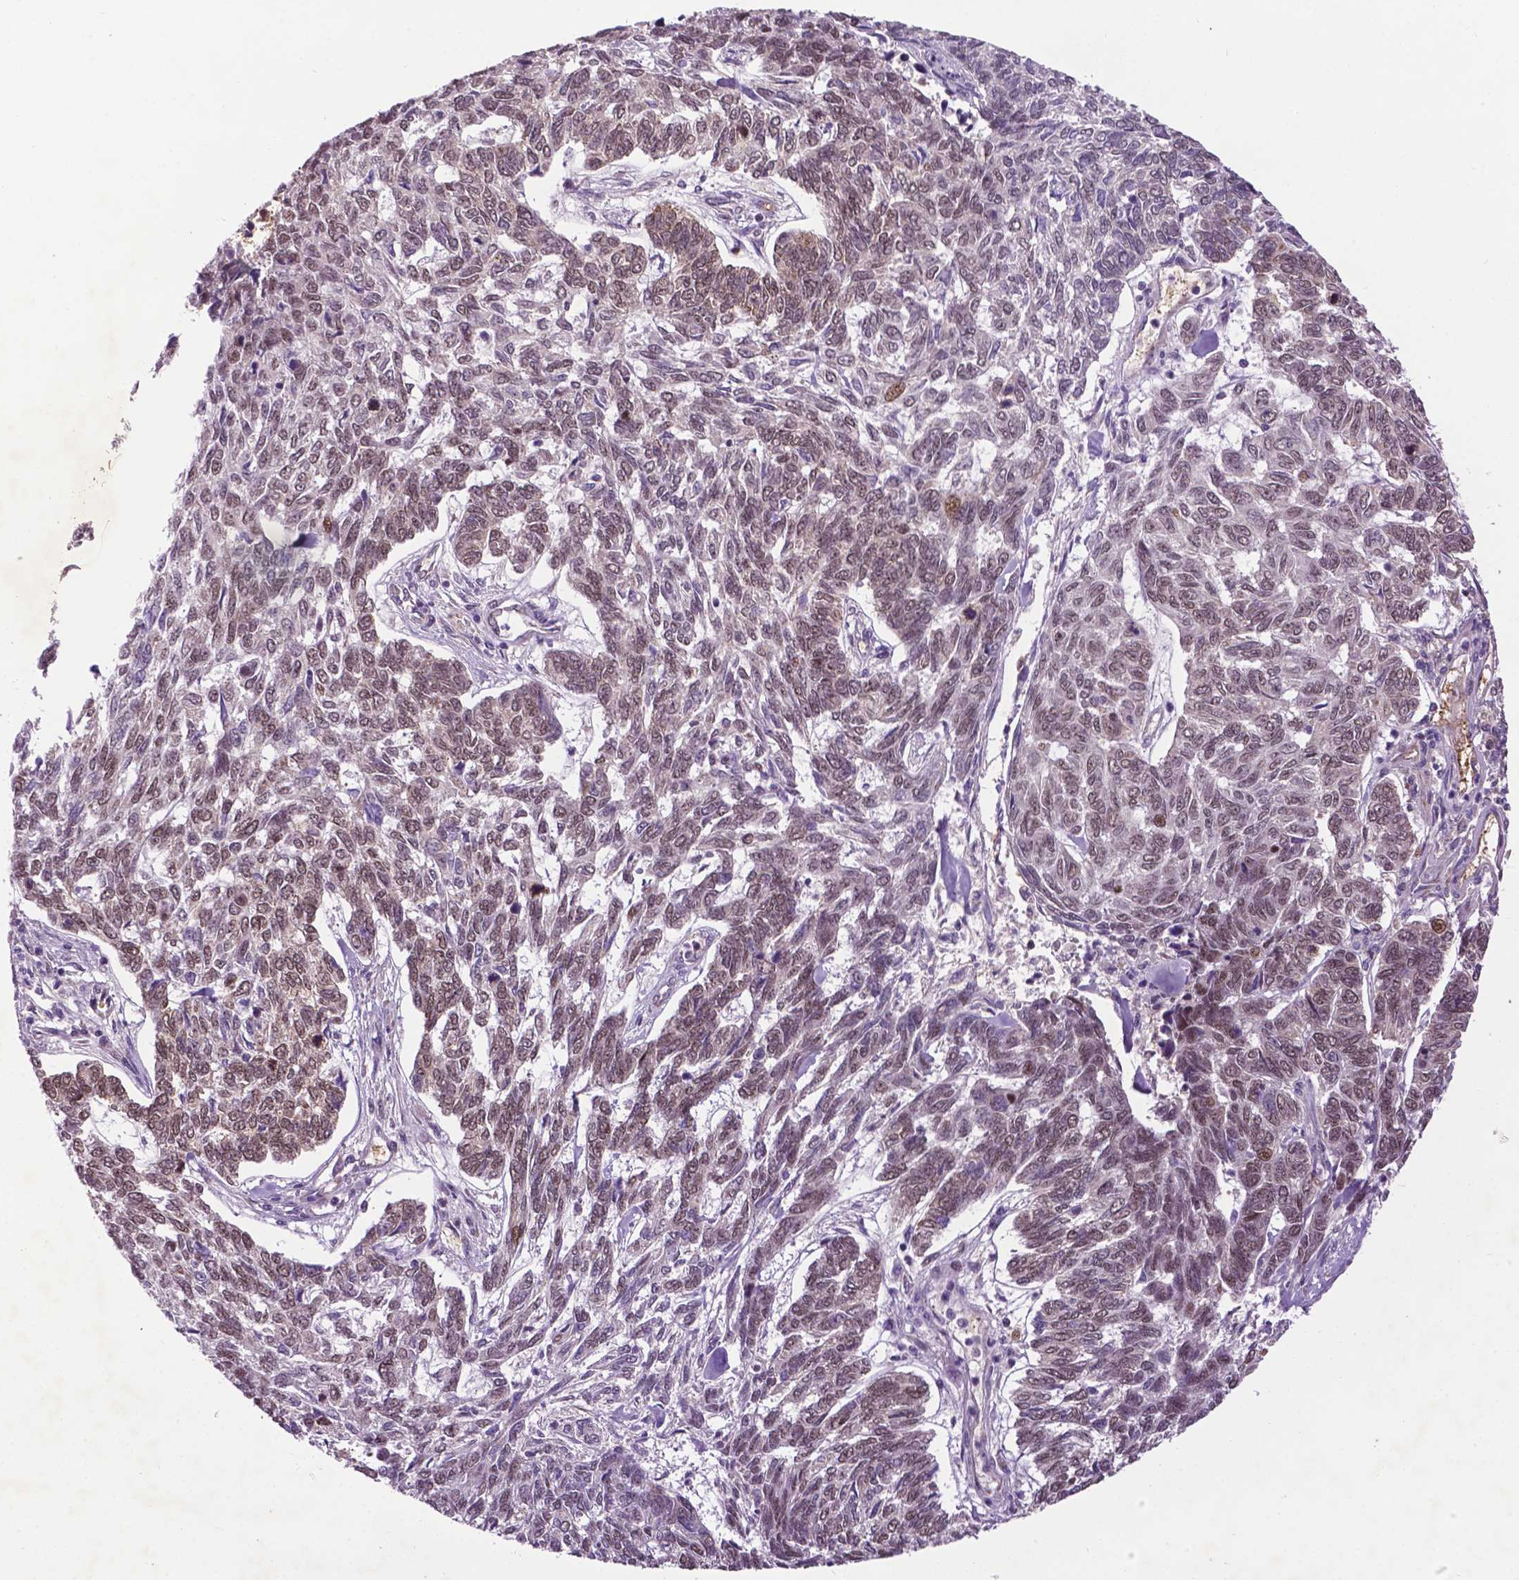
{"staining": {"intensity": "moderate", "quantity": "<25%", "location": "nuclear"}, "tissue": "skin cancer", "cell_type": "Tumor cells", "image_type": "cancer", "snomed": [{"axis": "morphology", "description": "Basal cell carcinoma"}, {"axis": "topography", "description": "Skin"}], "caption": "The photomicrograph shows a brown stain indicating the presence of a protein in the nuclear of tumor cells in basal cell carcinoma (skin).", "gene": "ZNF41", "patient": {"sex": "female", "age": 65}}